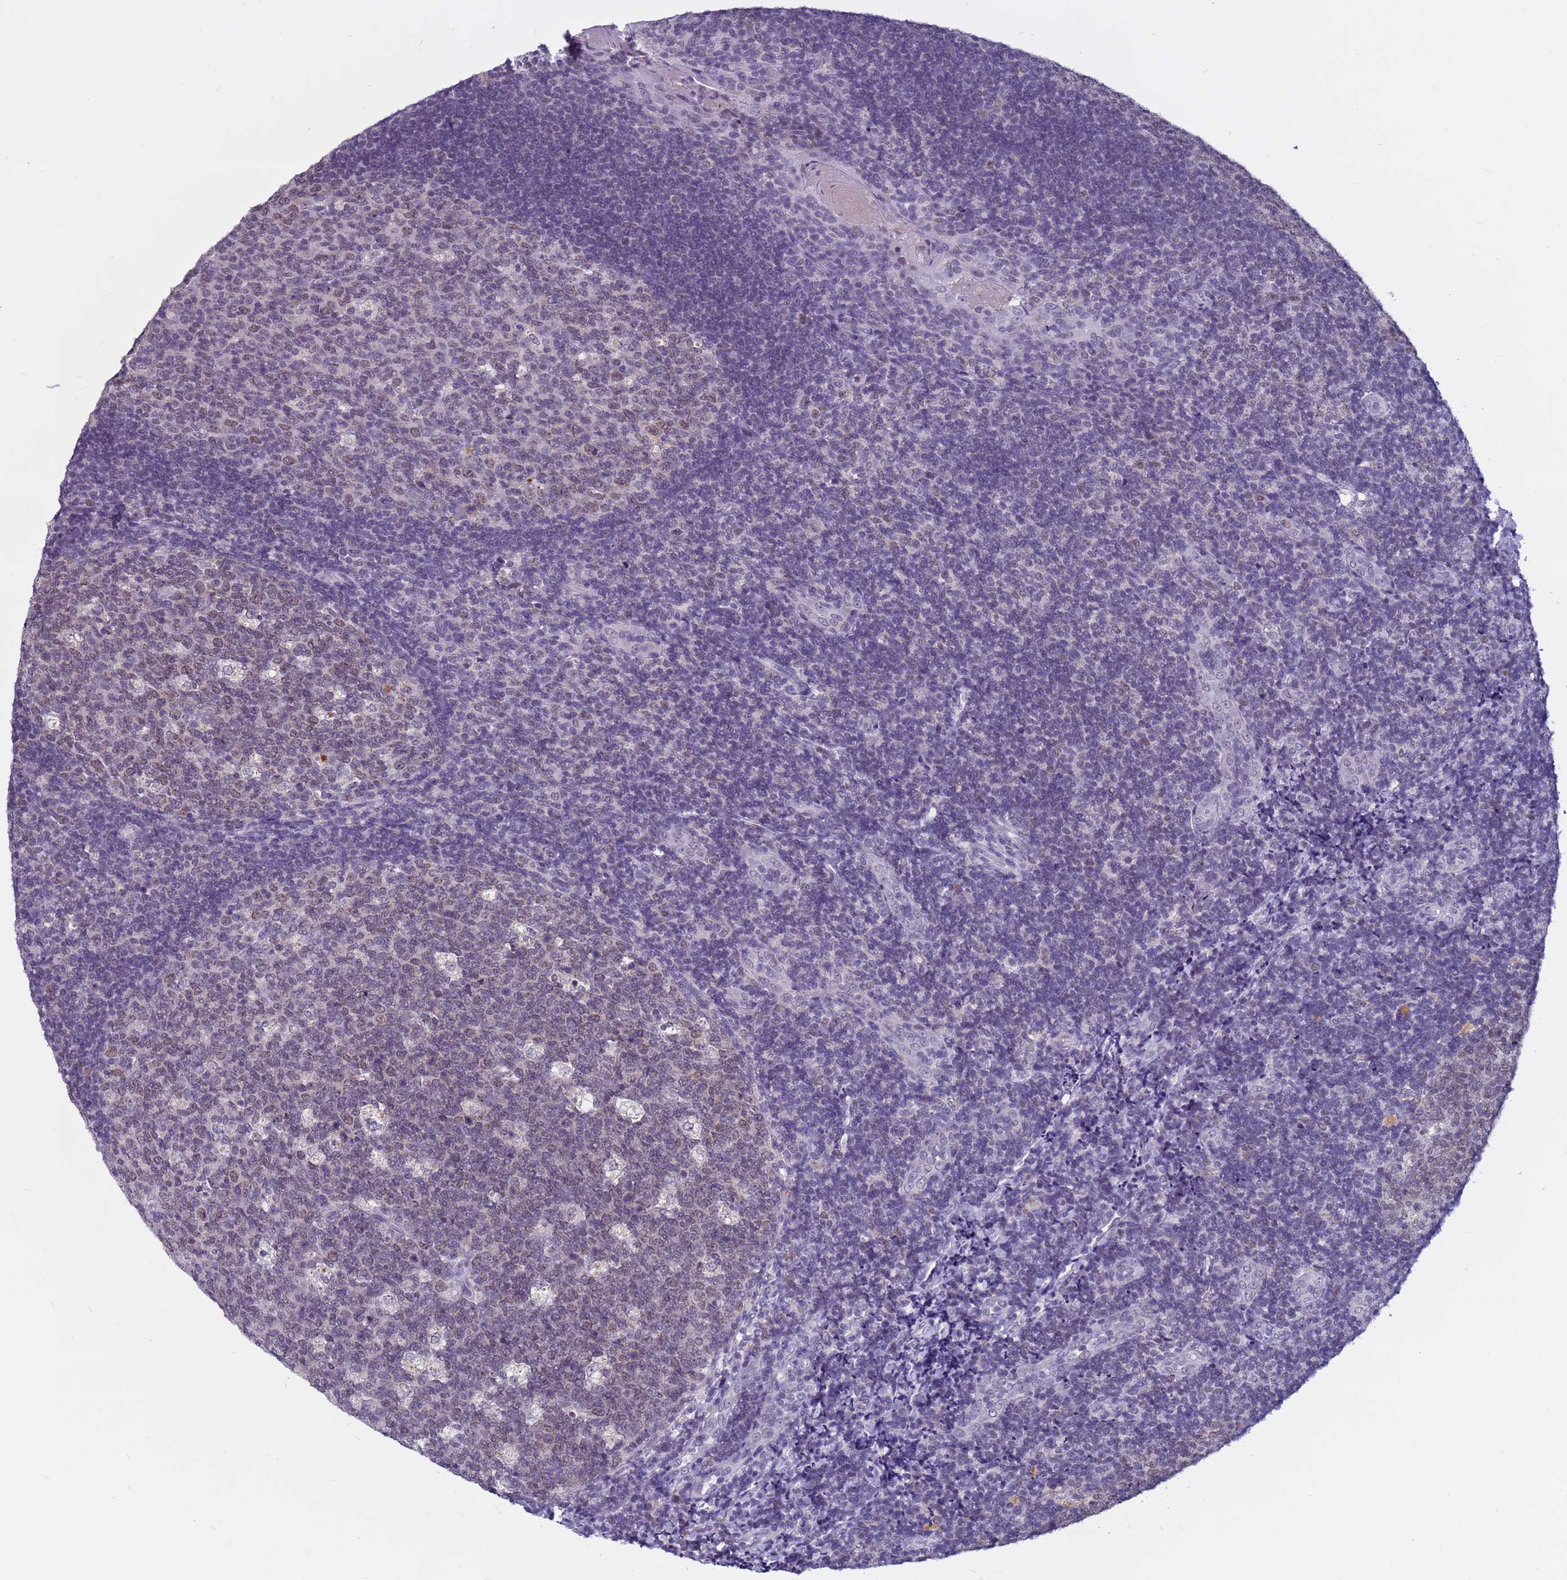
{"staining": {"intensity": "weak", "quantity": "25%-75%", "location": "nuclear"}, "tissue": "tonsil", "cell_type": "Germinal center cells", "image_type": "normal", "snomed": [{"axis": "morphology", "description": "Normal tissue, NOS"}, {"axis": "topography", "description": "Tonsil"}], "caption": "Immunohistochemistry histopathology image of normal tonsil stained for a protein (brown), which displays low levels of weak nuclear expression in about 25%-75% of germinal center cells.", "gene": "CDK2AP2", "patient": {"sex": "male", "age": 17}}